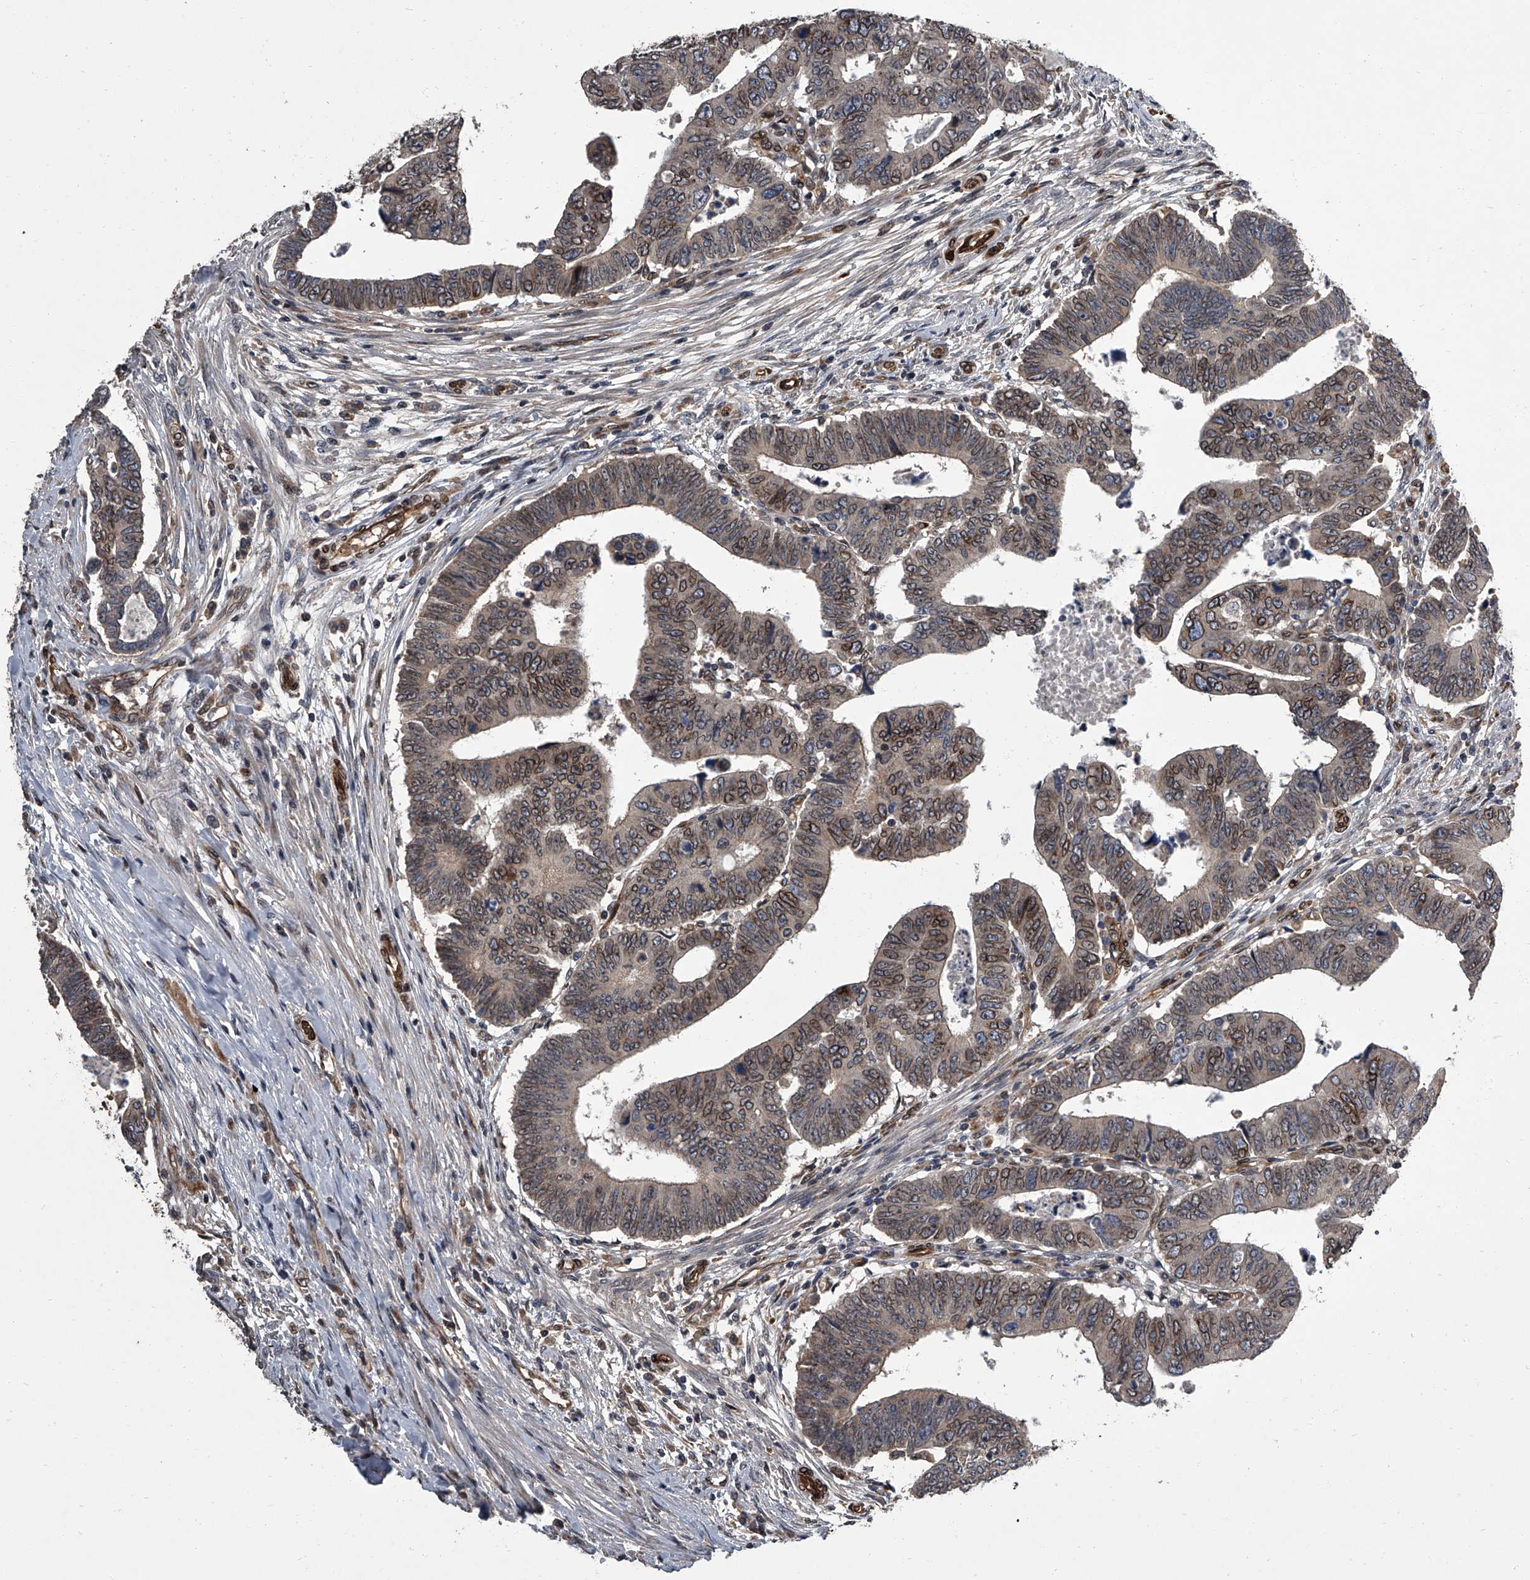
{"staining": {"intensity": "moderate", "quantity": ">75%", "location": "cytoplasmic/membranous,nuclear"}, "tissue": "colorectal cancer", "cell_type": "Tumor cells", "image_type": "cancer", "snomed": [{"axis": "morphology", "description": "Normal tissue, NOS"}, {"axis": "morphology", "description": "Adenocarcinoma, NOS"}, {"axis": "topography", "description": "Rectum"}], "caption": "This micrograph shows immunohistochemistry (IHC) staining of human colorectal cancer, with medium moderate cytoplasmic/membranous and nuclear expression in approximately >75% of tumor cells.", "gene": "LRRC8C", "patient": {"sex": "female", "age": 65}}